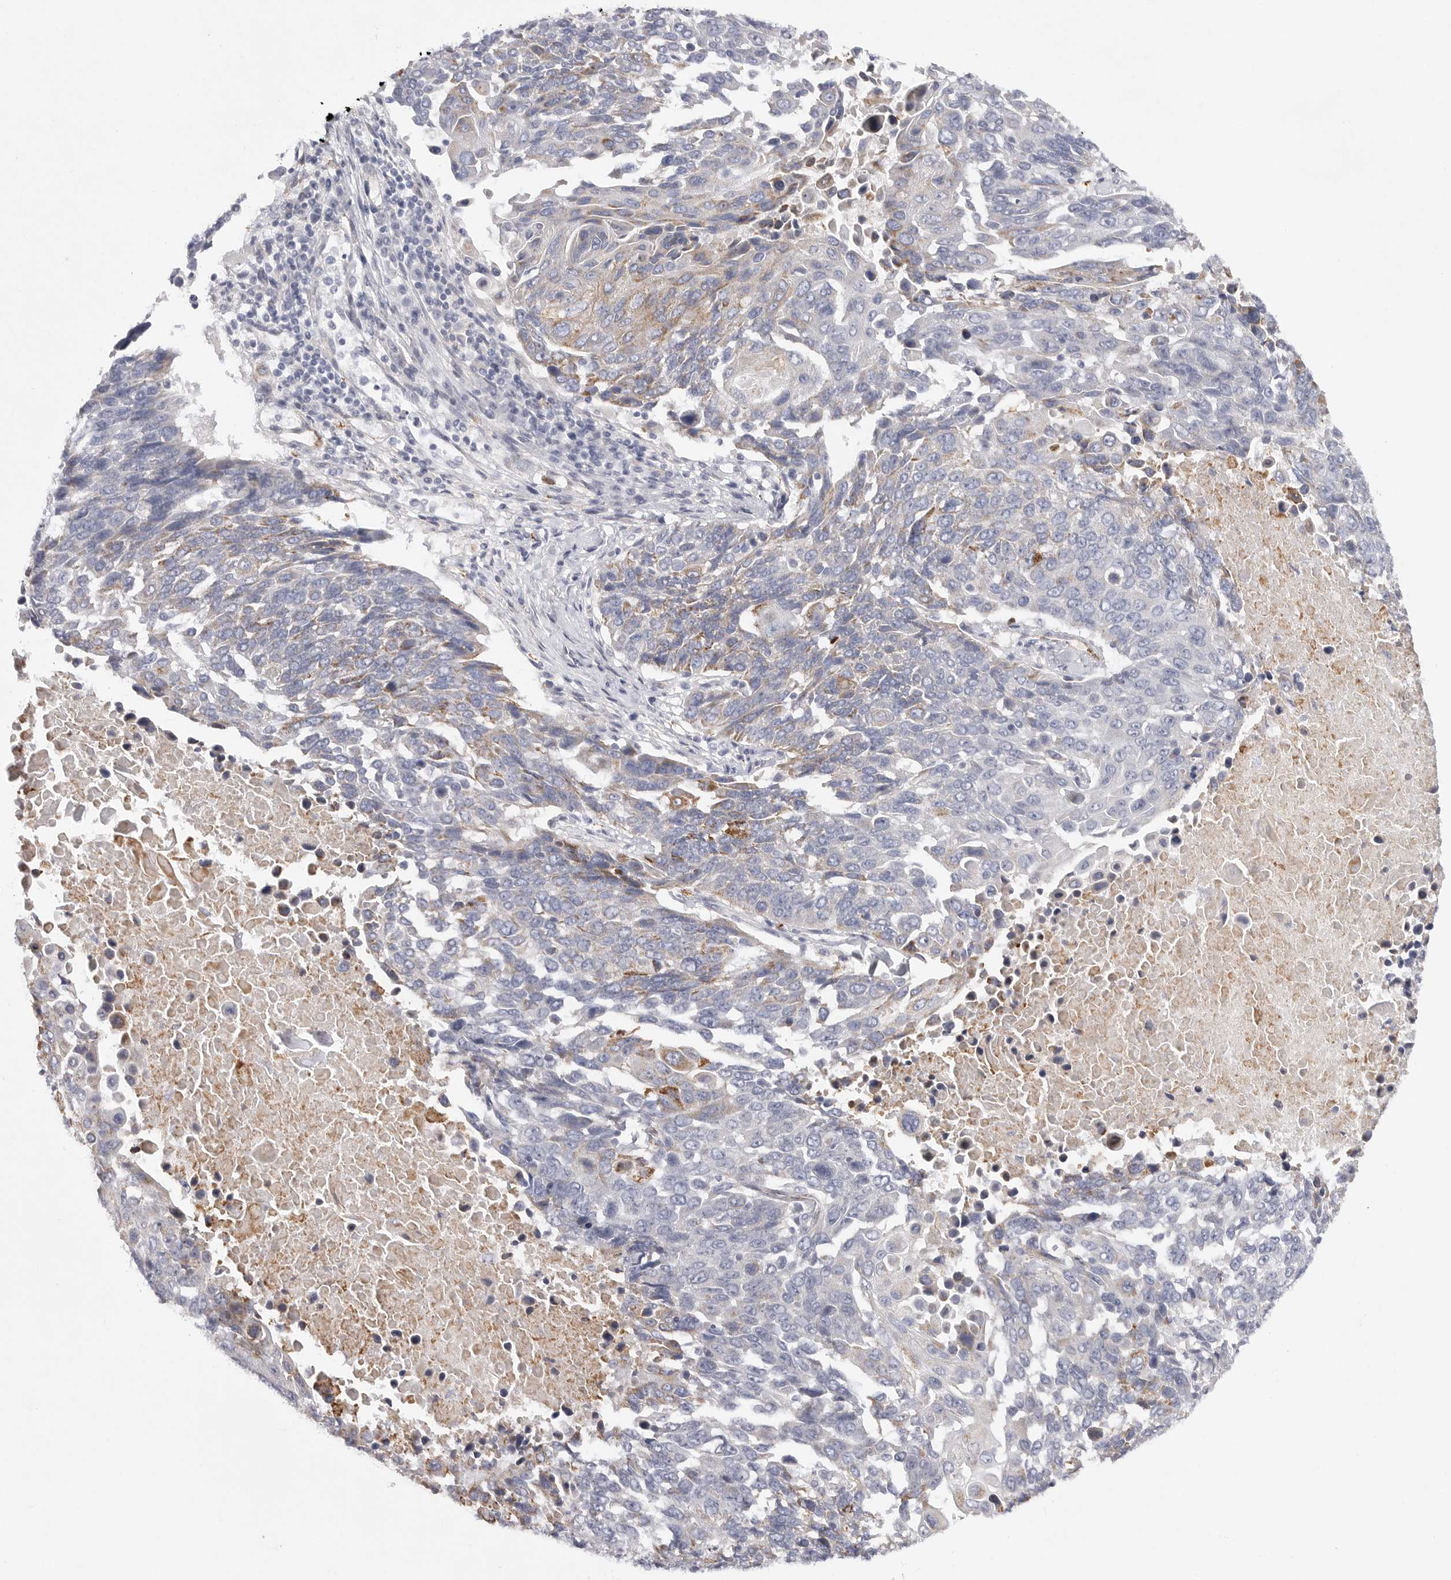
{"staining": {"intensity": "moderate", "quantity": "<25%", "location": "cytoplasmic/membranous"}, "tissue": "lung cancer", "cell_type": "Tumor cells", "image_type": "cancer", "snomed": [{"axis": "morphology", "description": "Squamous cell carcinoma, NOS"}, {"axis": "topography", "description": "Lung"}], "caption": "IHC of human lung squamous cell carcinoma exhibits low levels of moderate cytoplasmic/membranous staining in approximately <25% of tumor cells. Using DAB (3,3'-diaminobenzidine) (brown) and hematoxylin (blue) stains, captured at high magnification using brightfield microscopy.", "gene": "ELP3", "patient": {"sex": "male", "age": 66}}